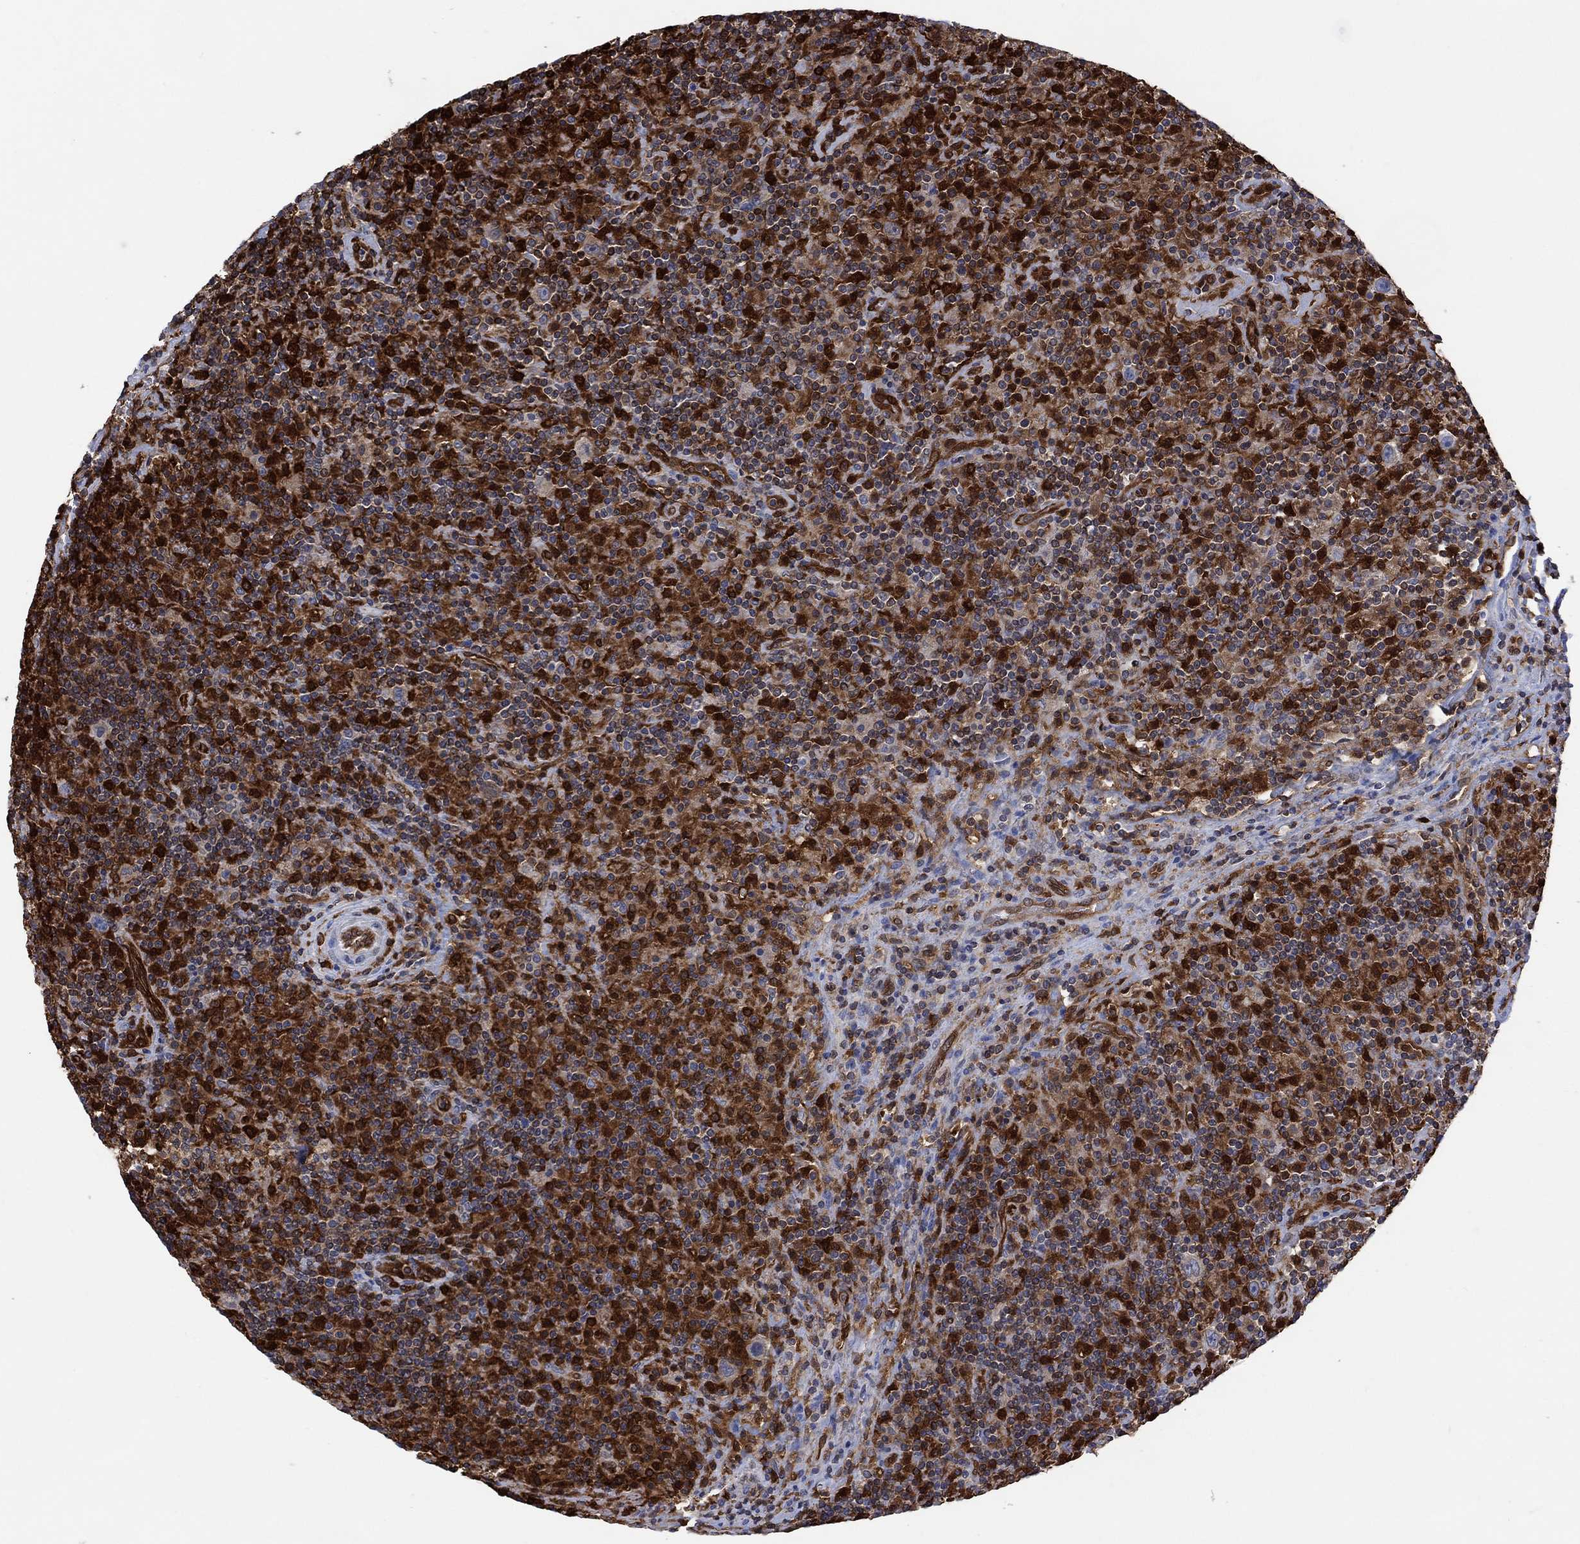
{"staining": {"intensity": "negative", "quantity": "none", "location": "none"}, "tissue": "lymphoma", "cell_type": "Tumor cells", "image_type": "cancer", "snomed": [{"axis": "morphology", "description": "Hodgkin's disease, NOS"}, {"axis": "topography", "description": "Lymph node"}], "caption": "Immunohistochemistry (IHC) of Hodgkin's disease shows no staining in tumor cells.", "gene": "GBP5", "patient": {"sex": "male", "age": 70}}